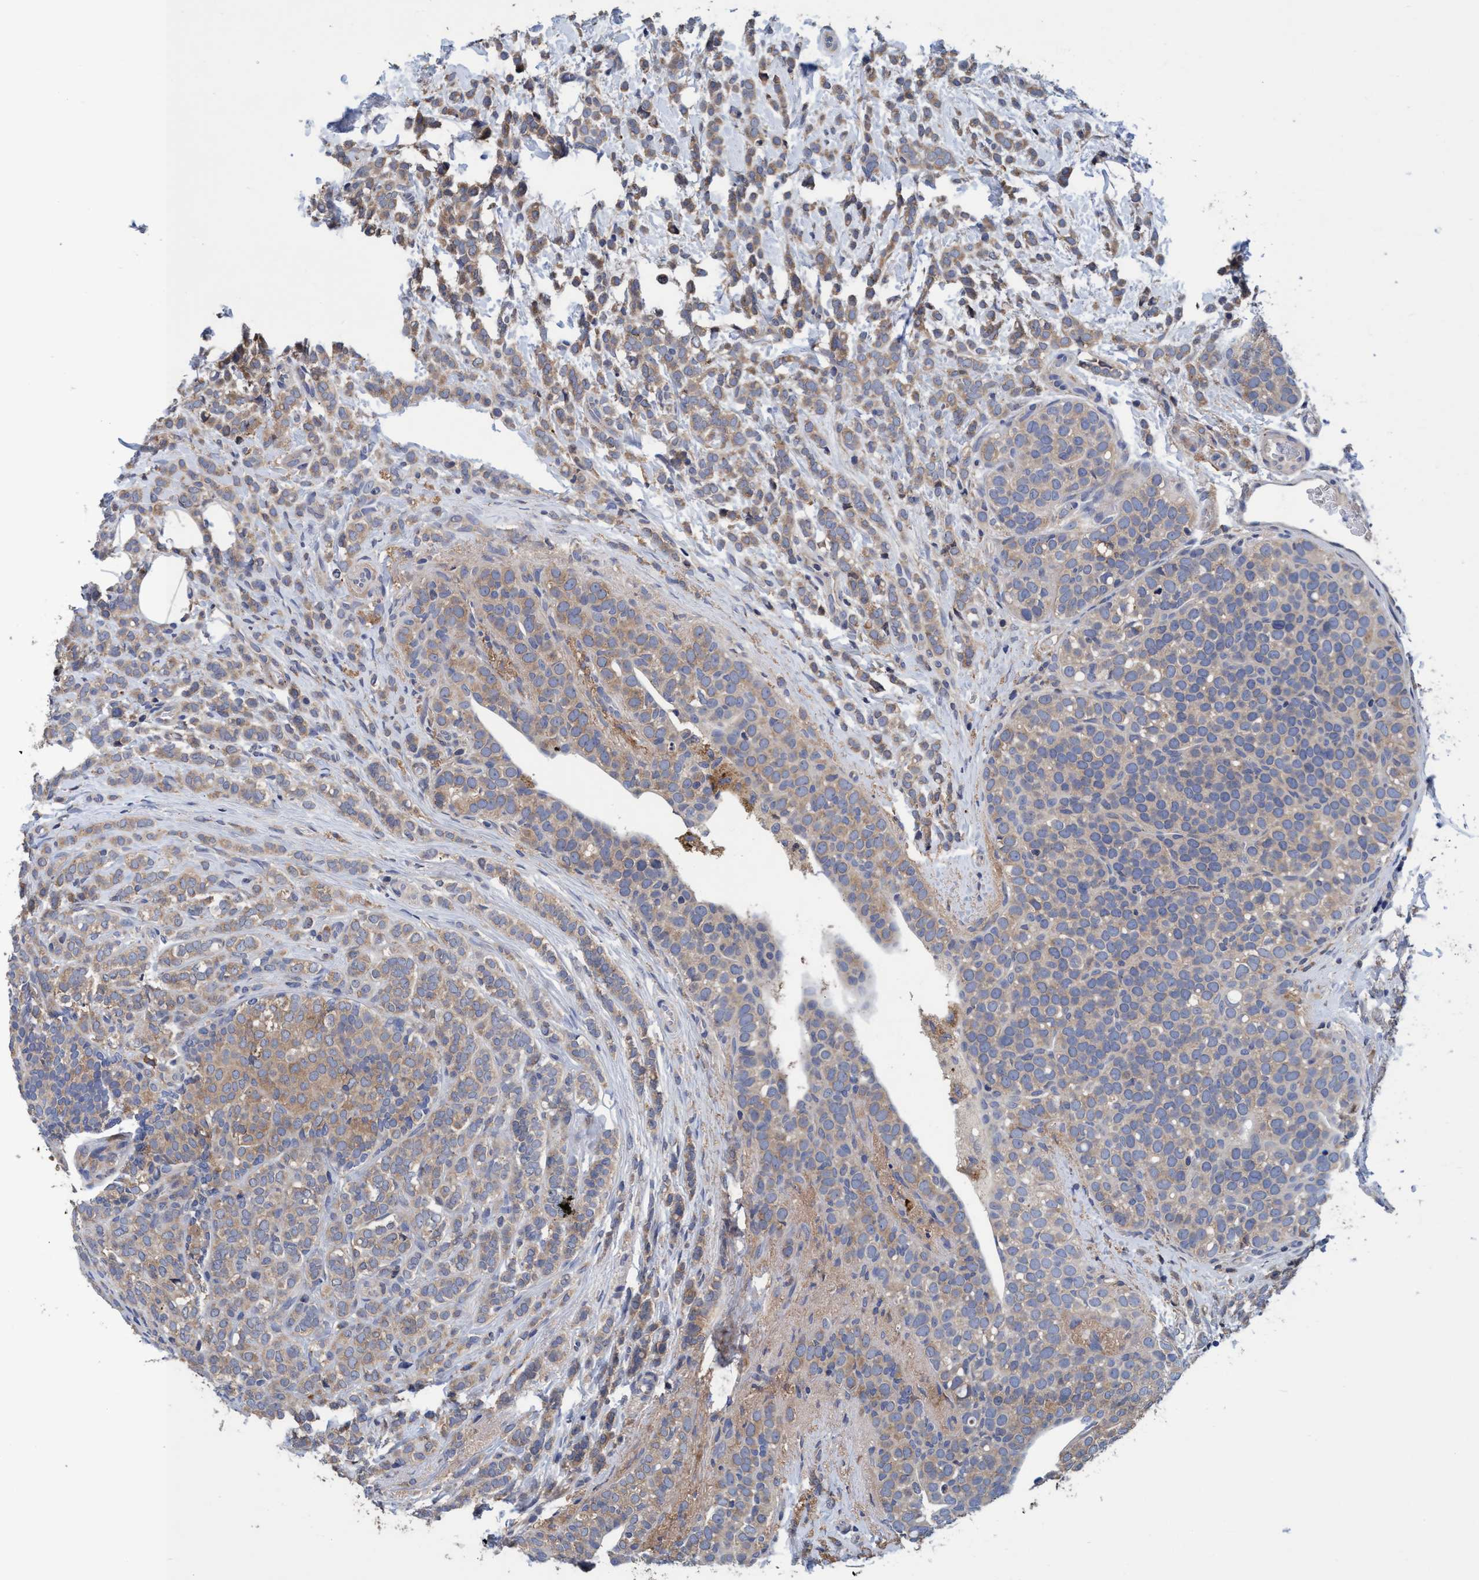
{"staining": {"intensity": "weak", "quantity": "25%-75%", "location": "cytoplasmic/membranous"}, "tissue": "breast cancer", "cell_type": "Tumor cells", "image_type": "cancer", "snomed": [{"axis": "morphology", "description": "Lobular carcinoma"}, {"axis": "topography", "description": "Breast"}], "caption": "The photomicrograph shows staining of breast cancer (lobular carcinoma), revealing weak cytoplasmic/membranous protein staining (brown color) within tumor cells. The staining is performed using DAB brown chromogen to label protein expression. The nuclei are counter-stained blue using hematoxylin.", "gene": "CALCOCO2", "patient": {"sex": "female", "age": 50}}